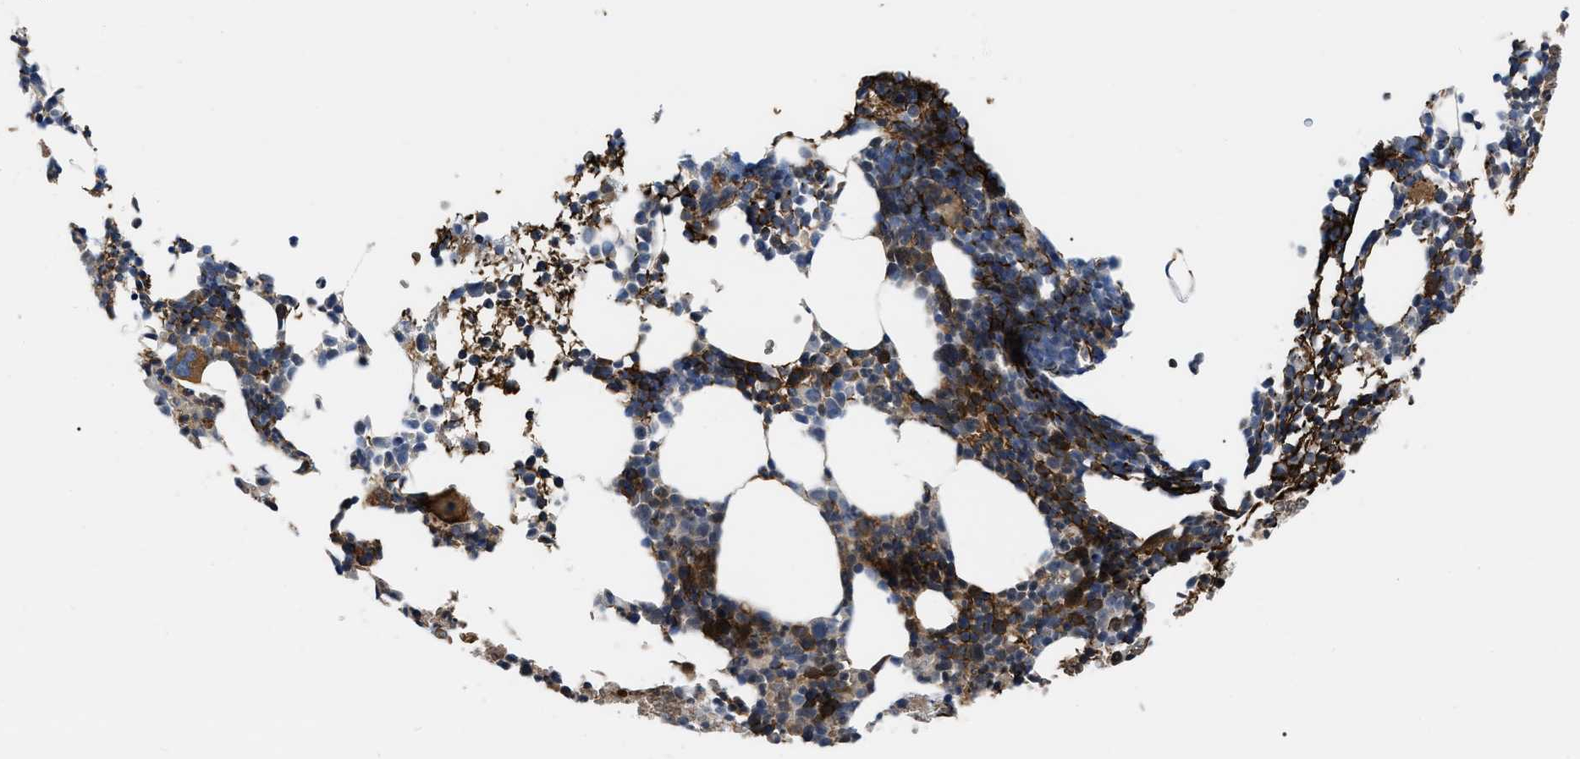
{"staining": {"intensity": "strong", "quantity": "<25%", "location": "cytoplasmic/membranous"}, "tissue": "bone marrow", "cell_type": "Hematopoietic cells", "image_type": "normal", "snomed": [{"axis": "morphology", "description": "Normal tissue, NOS"}, {"axis": "morphology", "description": "Inflammation, NOS"}, {"axis": "topography", "description": "Bone marrow"}], "caption": "A brown stain shows strong cytoplasmic/membranous expression of a protein in hematopoietic cells of benign human bone marrow.", "gene": "GET4", "patient": {"sex": "female", "age": 67}}